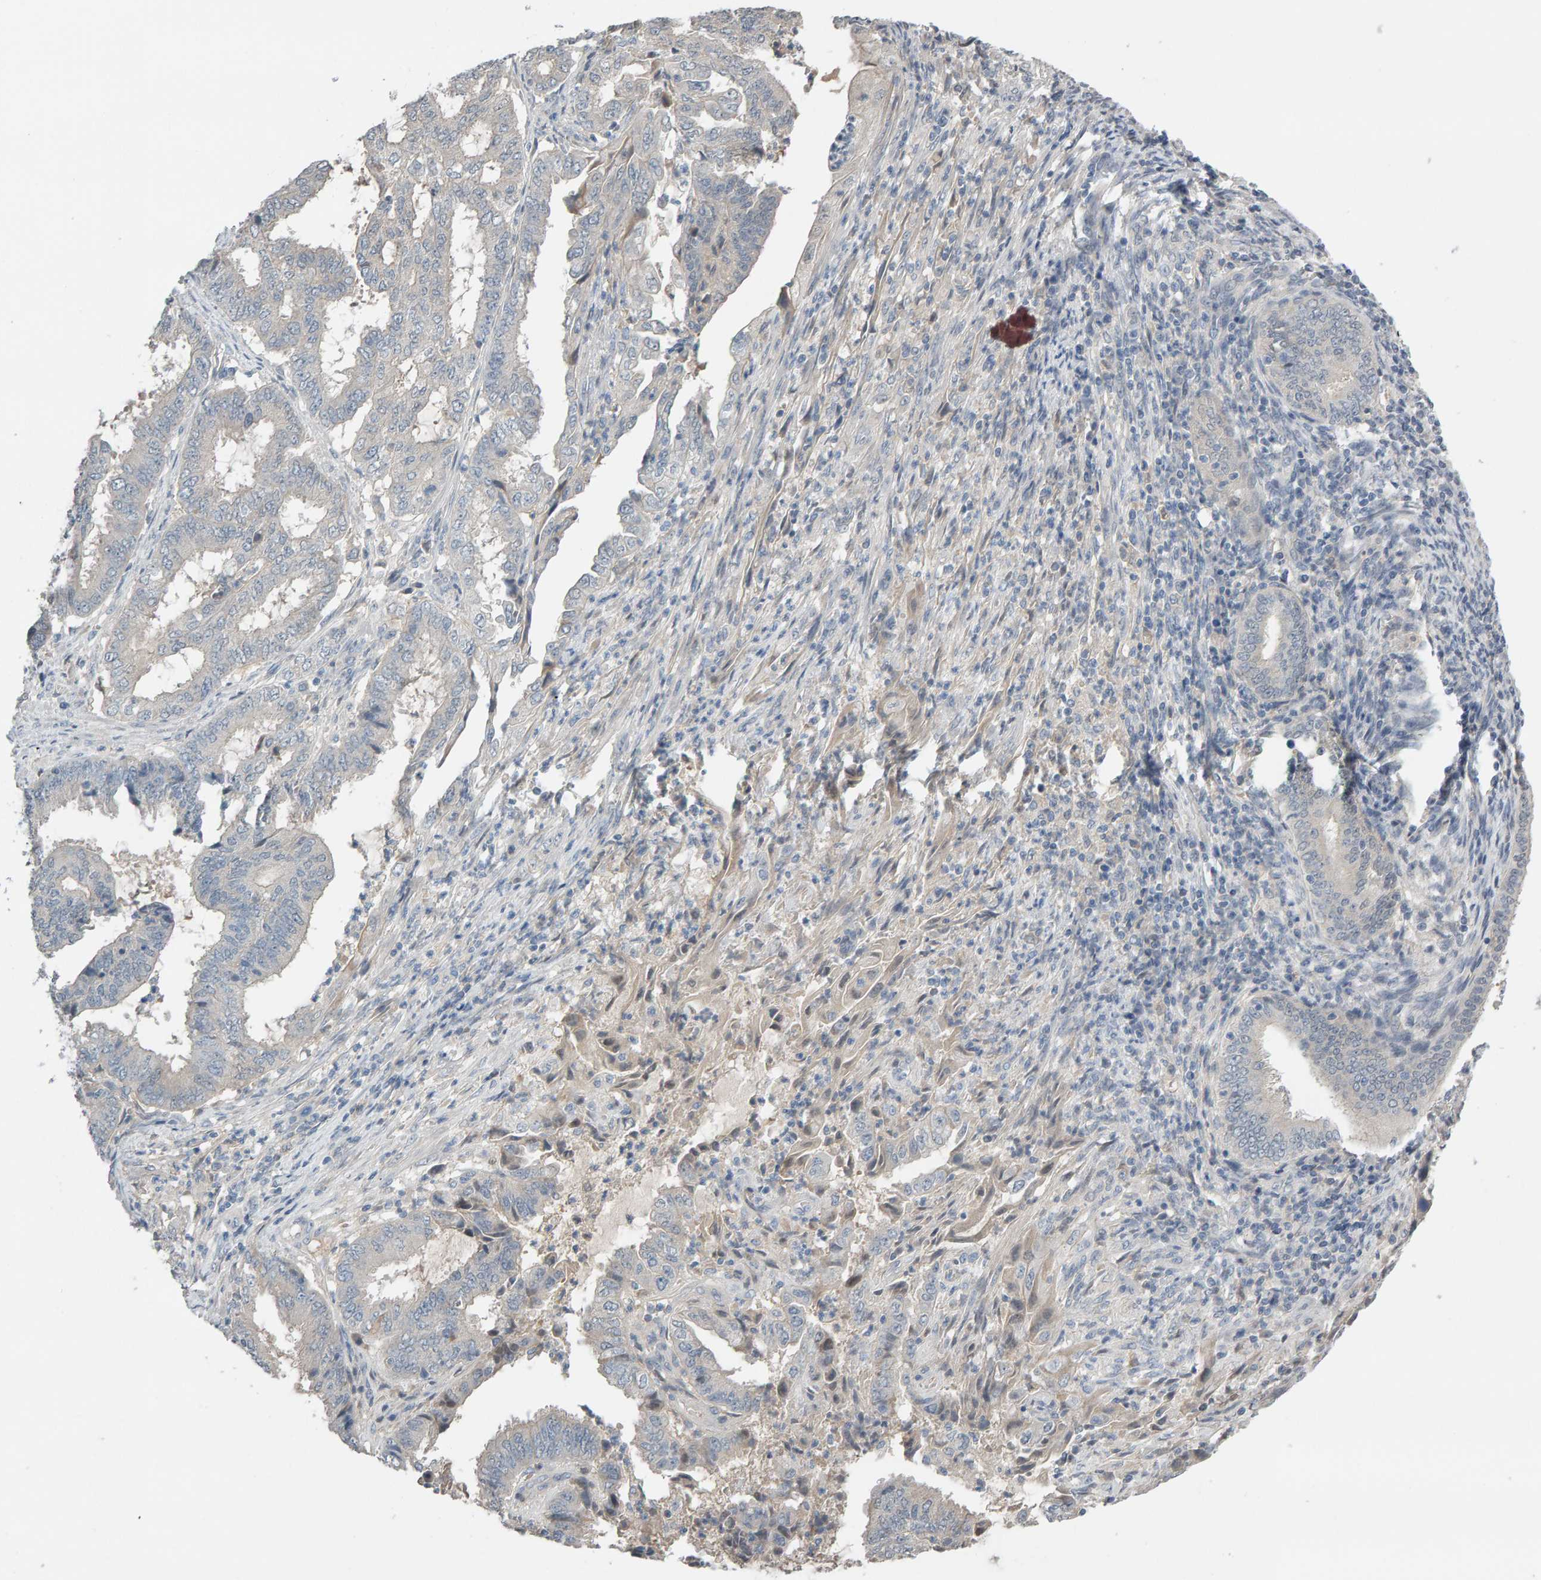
{"staining": {"intensity": "negative", "quantity": "none", "location": "none"}, "tissue": "endometrial cancer", "cell_type": "Tumor cells", "image_type": "cancer", "snomed": [{"axis": "morphology", "description": "Adenocarcinoma, NOS"}, {"axis": "topography", "description": "Endometrium"}], "caption": "The micrograph reveals no staining of tumor cells in endometrial cancer (adenocarcinoma).", "gene": "GFUS", "patient": {"sex": "female", "age": 51}}